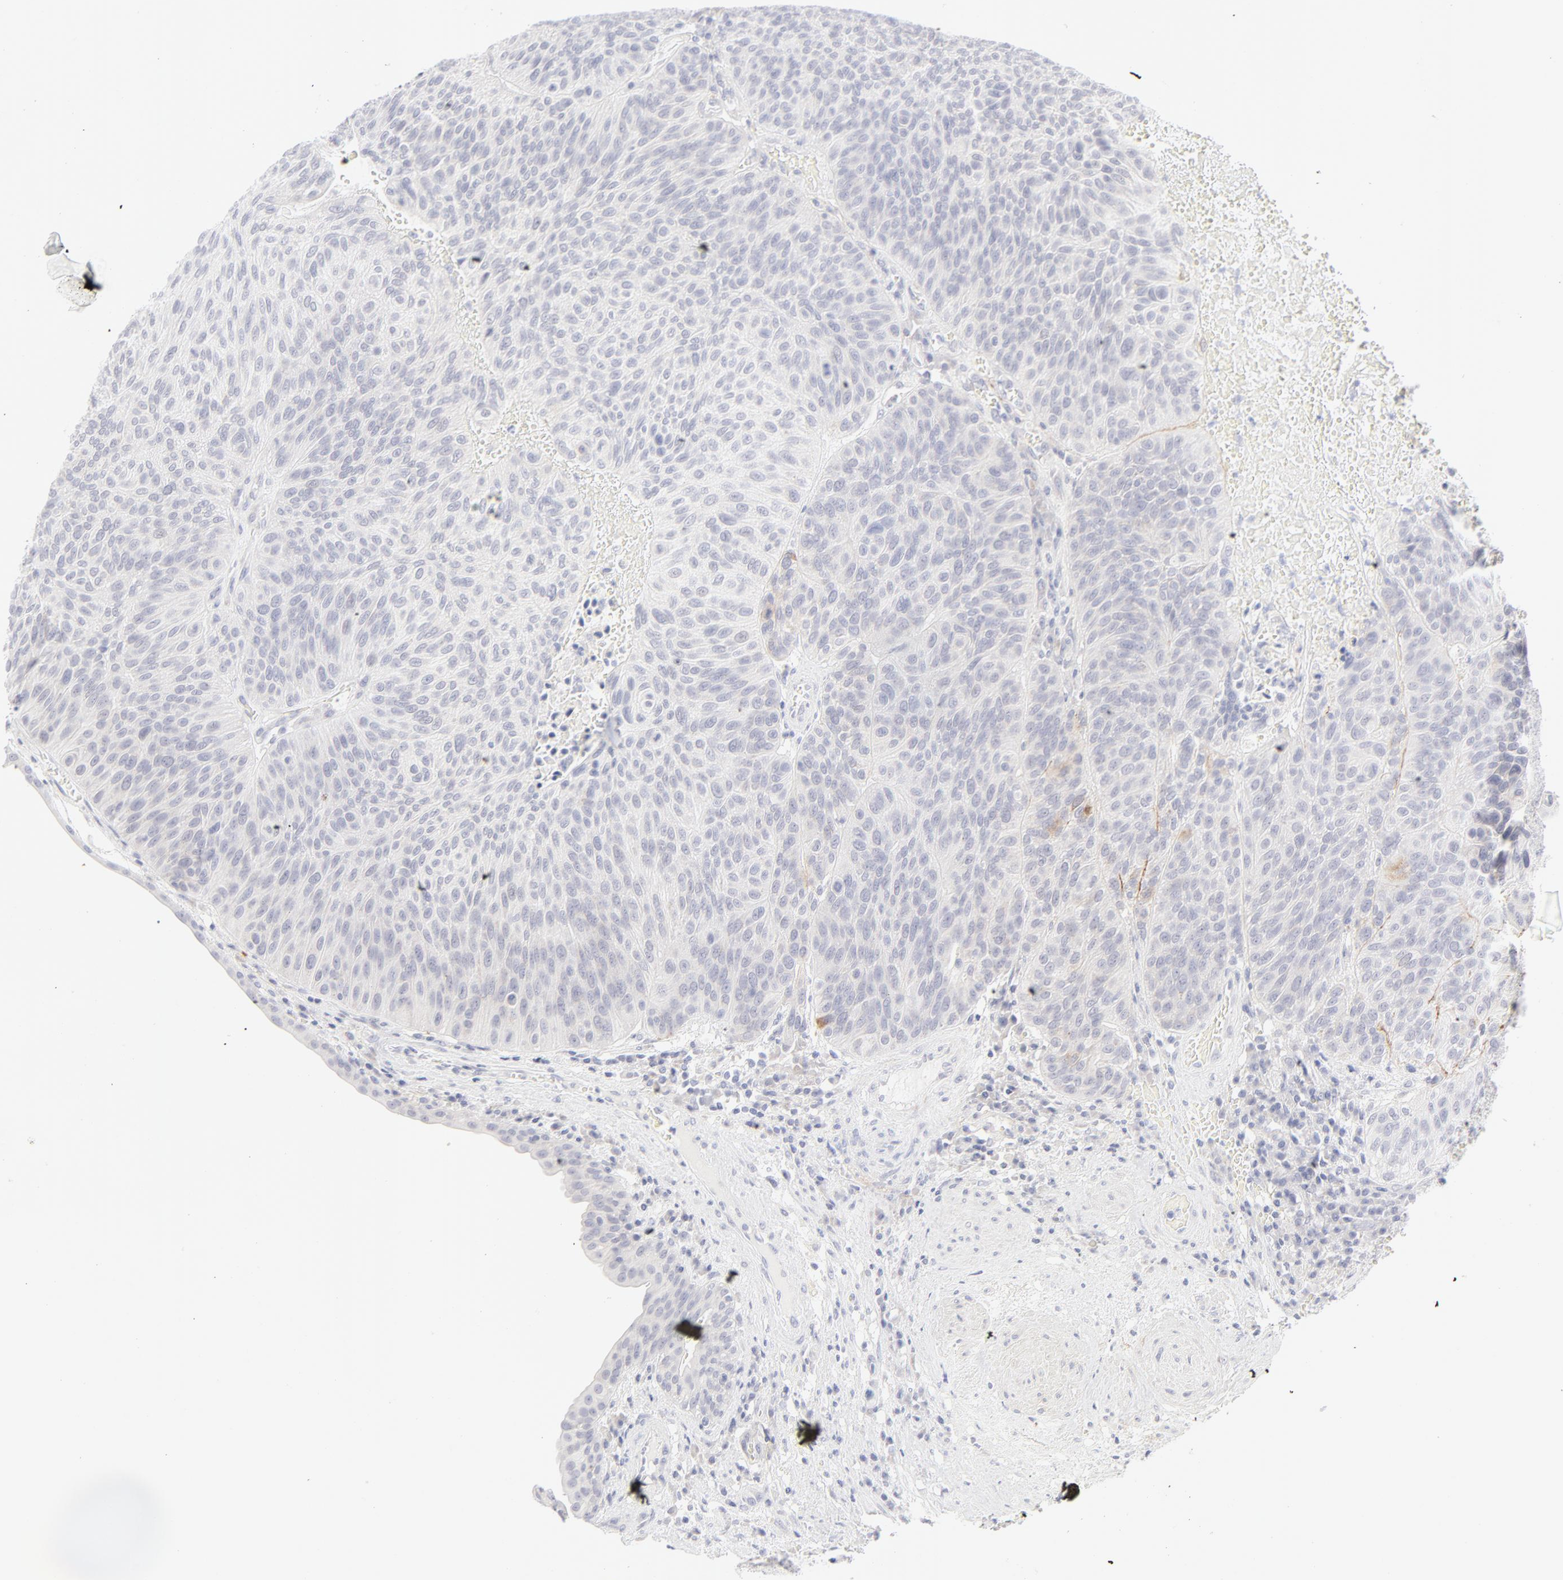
{"staining": {"intensity": "negative", "quantity": "none", "location": "none"}, "tissue": "urothelial cancer", "cell_type": "Tumor cells", "image_type": "cancer", "snomed": [{"axis": "morphology", "description": "Urothelial carcinoma, High grade"}, {"axis": "topography", "description": "Urinary bladder"}], "caption": "Immunohistochemical staining of human high-grade urothelial carcinoma reveals no significant staining in tumor cells. (DAB immunohistochemistry (IHC) with hematoxylin counter stain).", "gene": "NPNT", "patient": {"sex": "male", "age": 66}}